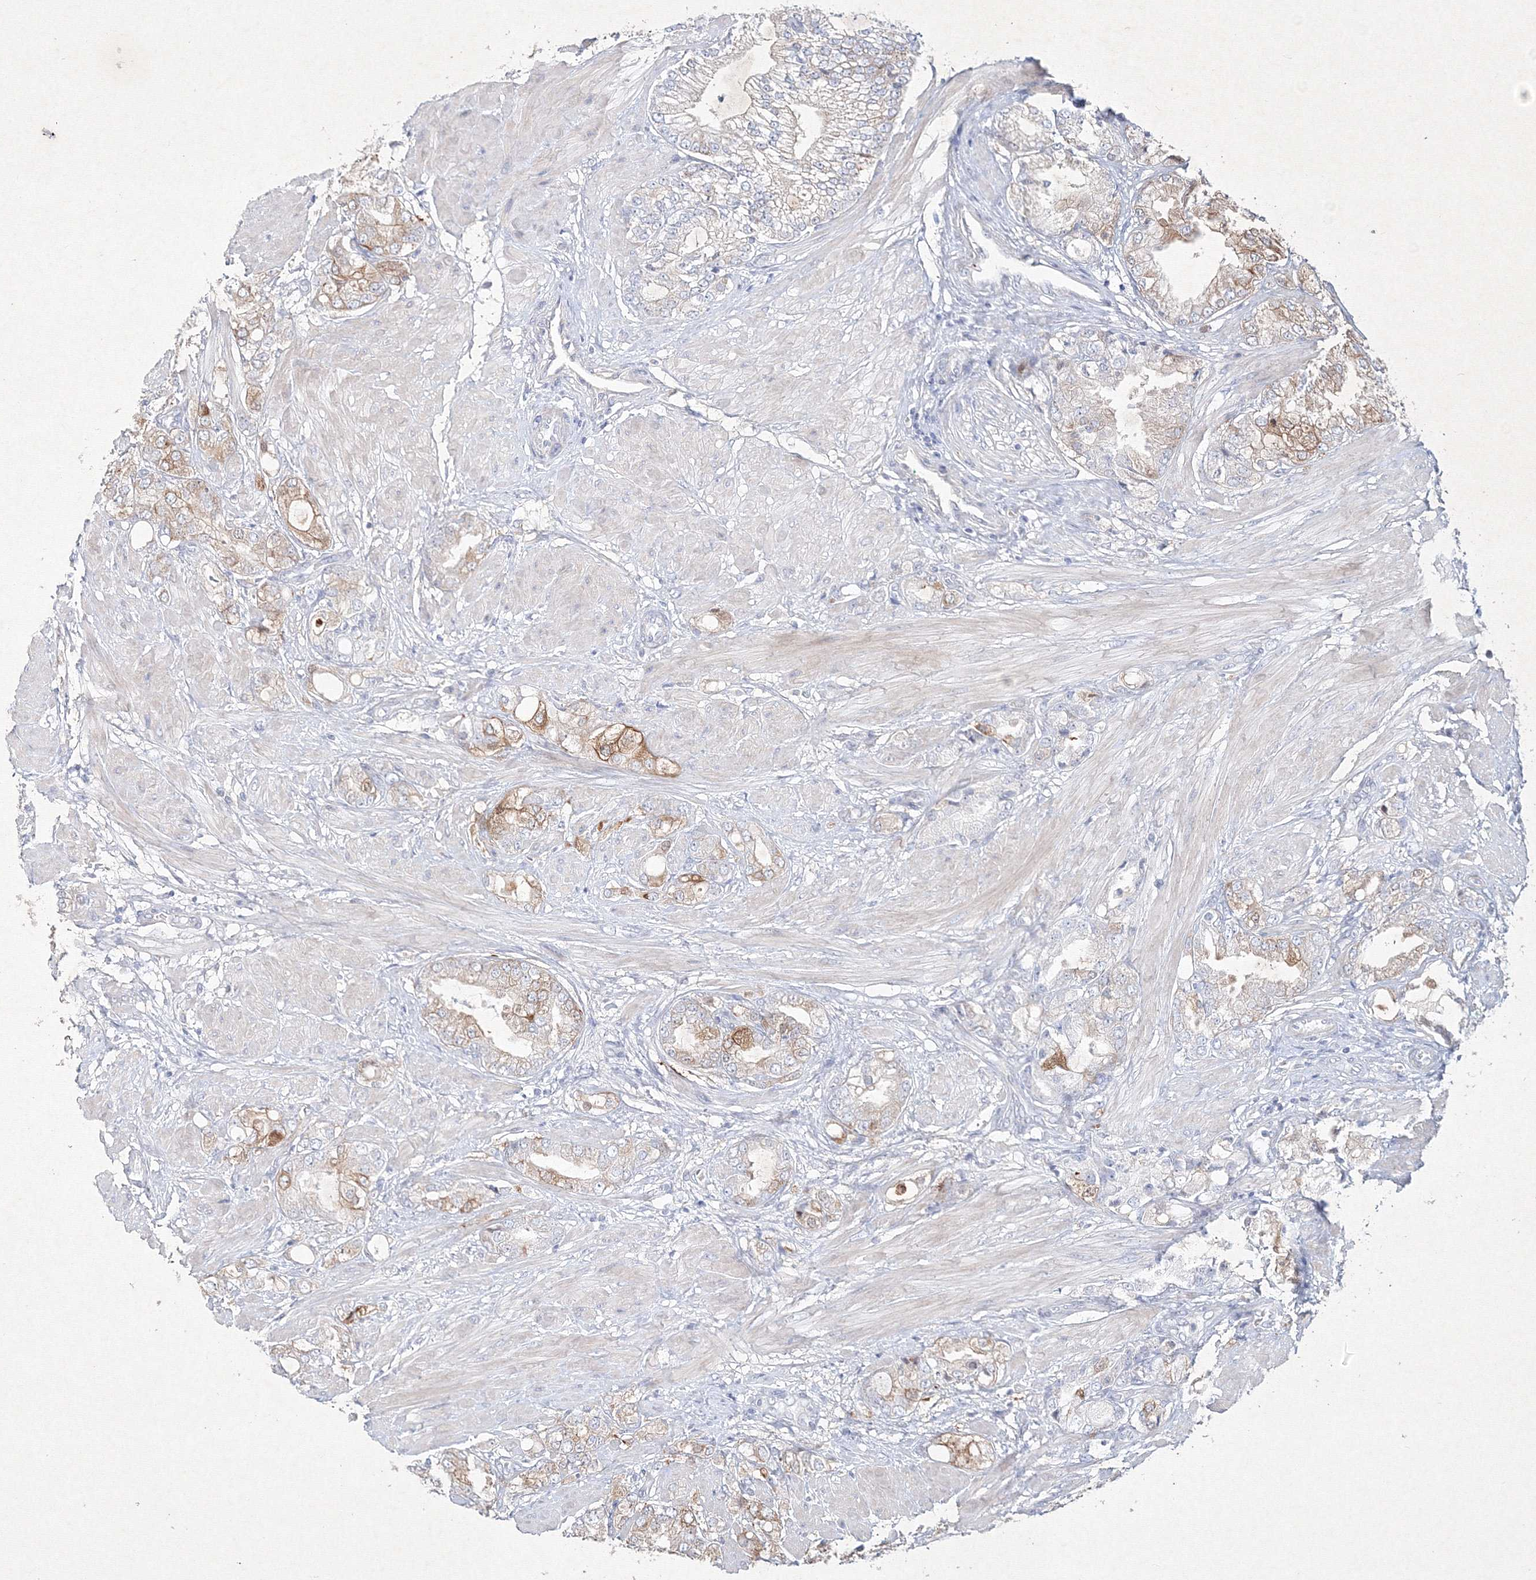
{"staining": {"intensity": "moderate", "quantity": "<25%", "location": "cytoplasmic/membranous"}, "tissue": "prostate cancer", "cell_type": "Tumor cells", "image_type": "cancer", "snomed": [{"axis": "morphology", "description": "Adenocarcinoma, High grade"}, {"axis": "topography", "description": "Prostate"}], "caption": "Protein staining of prostate adenocarcinoma (high-grade) tissue demonstrates moderate cytoplasmic/membranous staining in about <25% of tumor cells.", "gene": "CXXC4", "patient": {"sex": "male", "age": 50}}